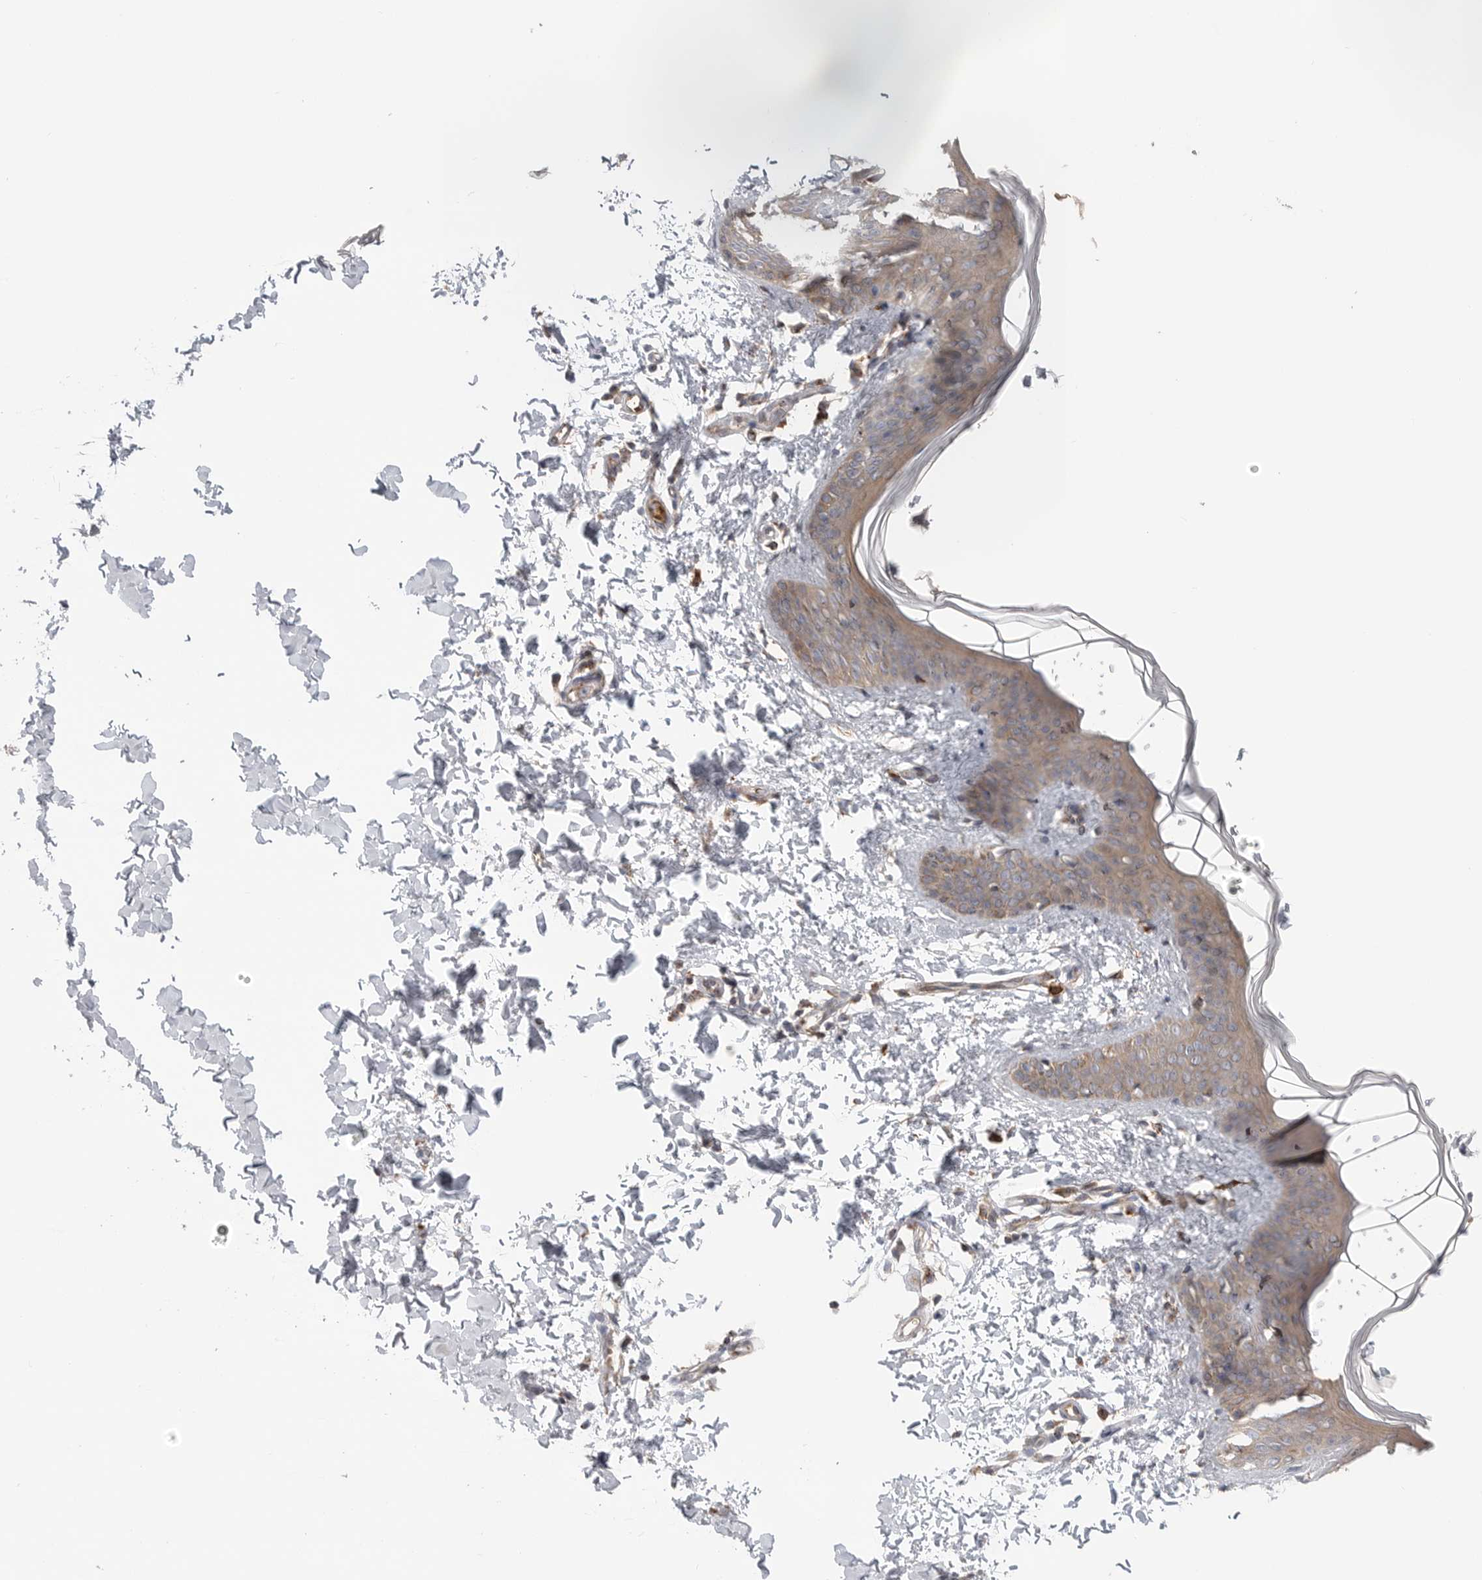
{"staining": {"intensity": "negative", "quantity": "none", "location": "none"}, "tissue": "skin", "cell_type": "Fibroblasts", "image_type": "normal", "snomed": [{"axis": "morphology", "description": "Normal tissue, NOS"}, {"axis": "topography", "description": "Skin"}], "caption": "The IHC image has no significant expression in fibroblasts of skin. (Immunohistochemistry, brightfield microscopy, high magnification).", "gene": "GALNS", "patient": {"sex": "female", "age": 17}}